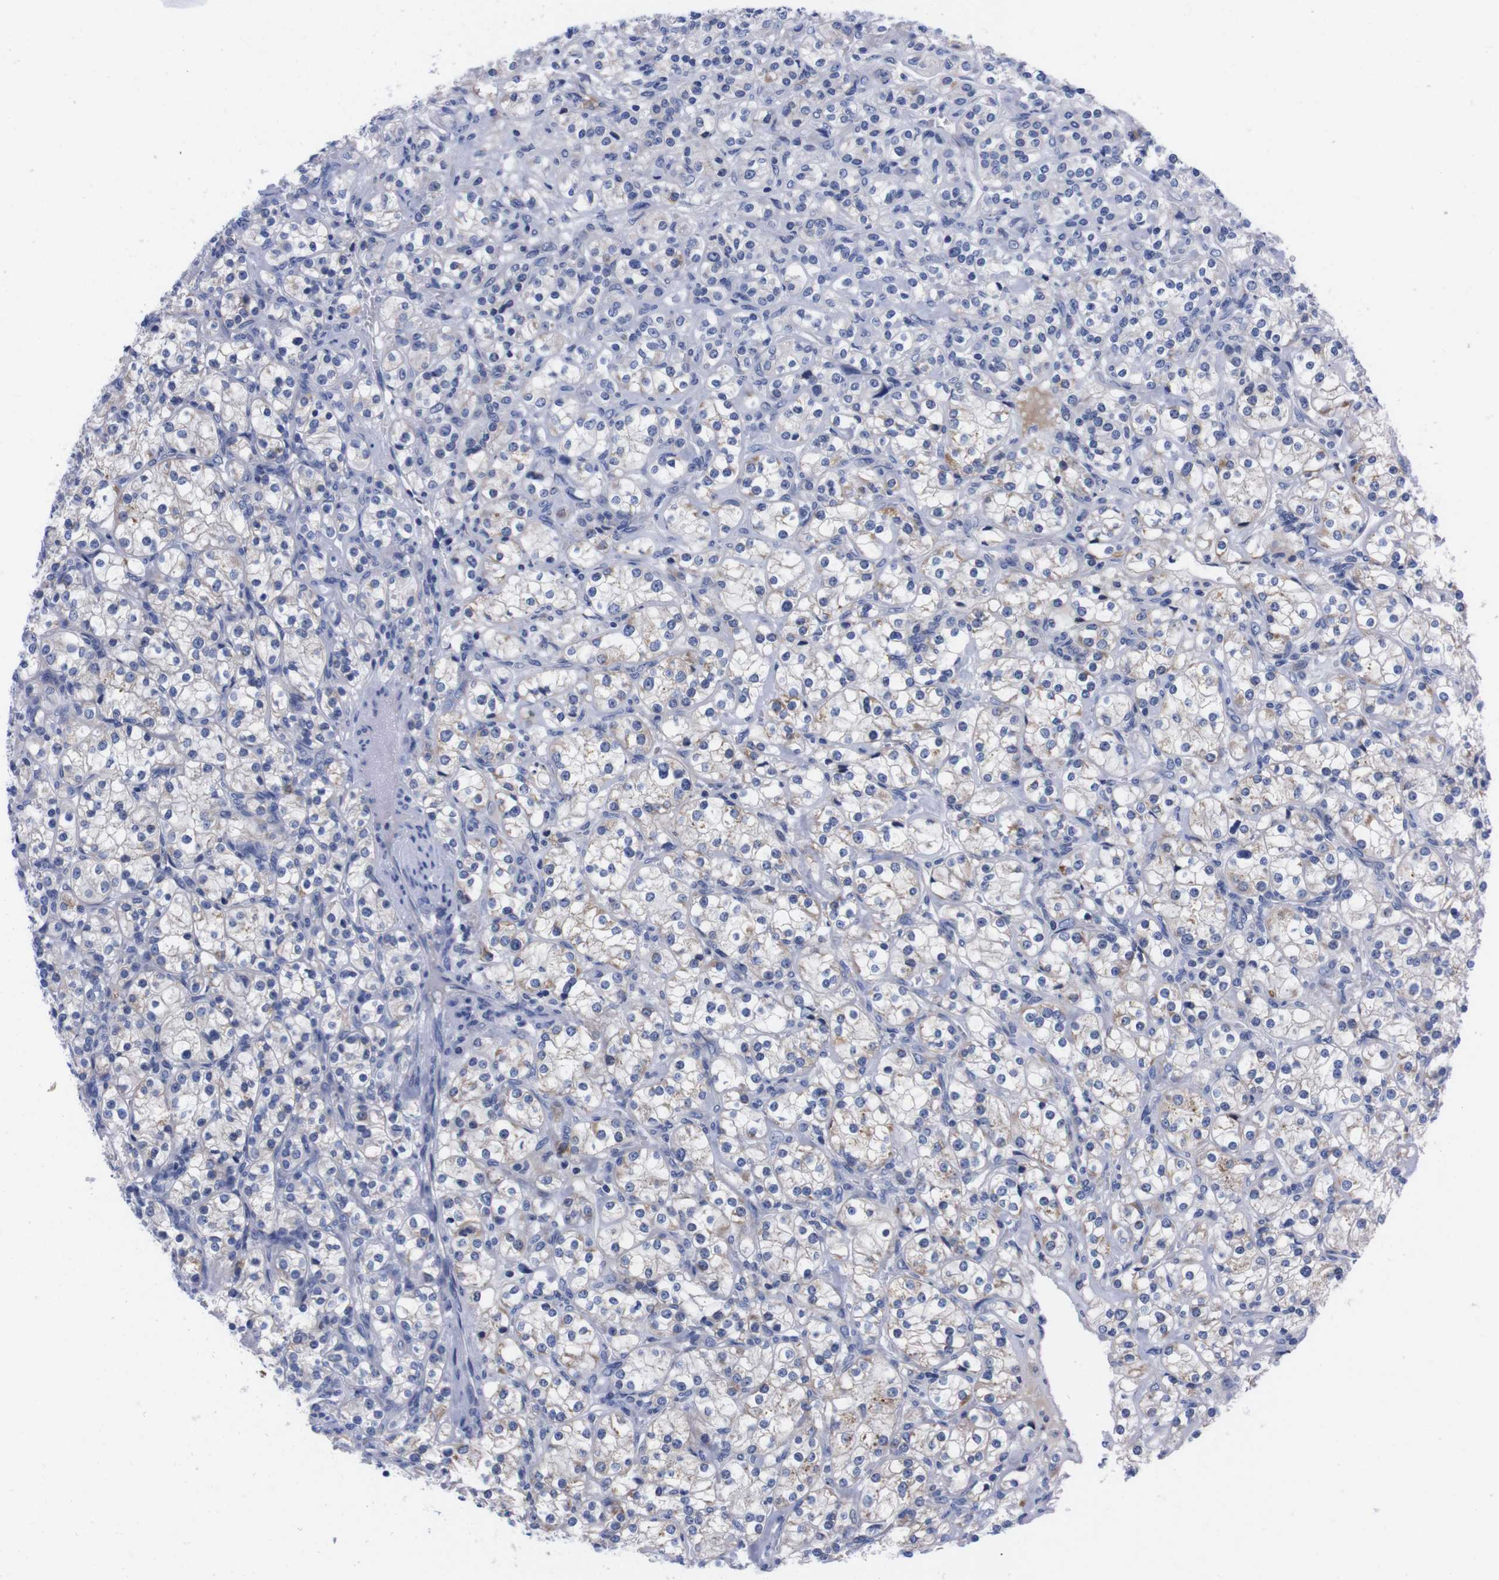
{"staining": {"intensity": "negative", "quantity": "none", "location": "none"}, "tissue": "renal cancer", "cell_type": "Tumor cells", "image_type": "cancer", "snomed": [{"axis": "morphology", "description": "Adenocarcinoma, NOS"}, {"axis": "topography", "description": "Kidney"}], "caption": "This is an IHC photomicrograph of human adenocarcinoma (renal). There is no staining in tumor cells.", "gene": "FAM210A", "patient": {"sex": "male", "age": 77}}